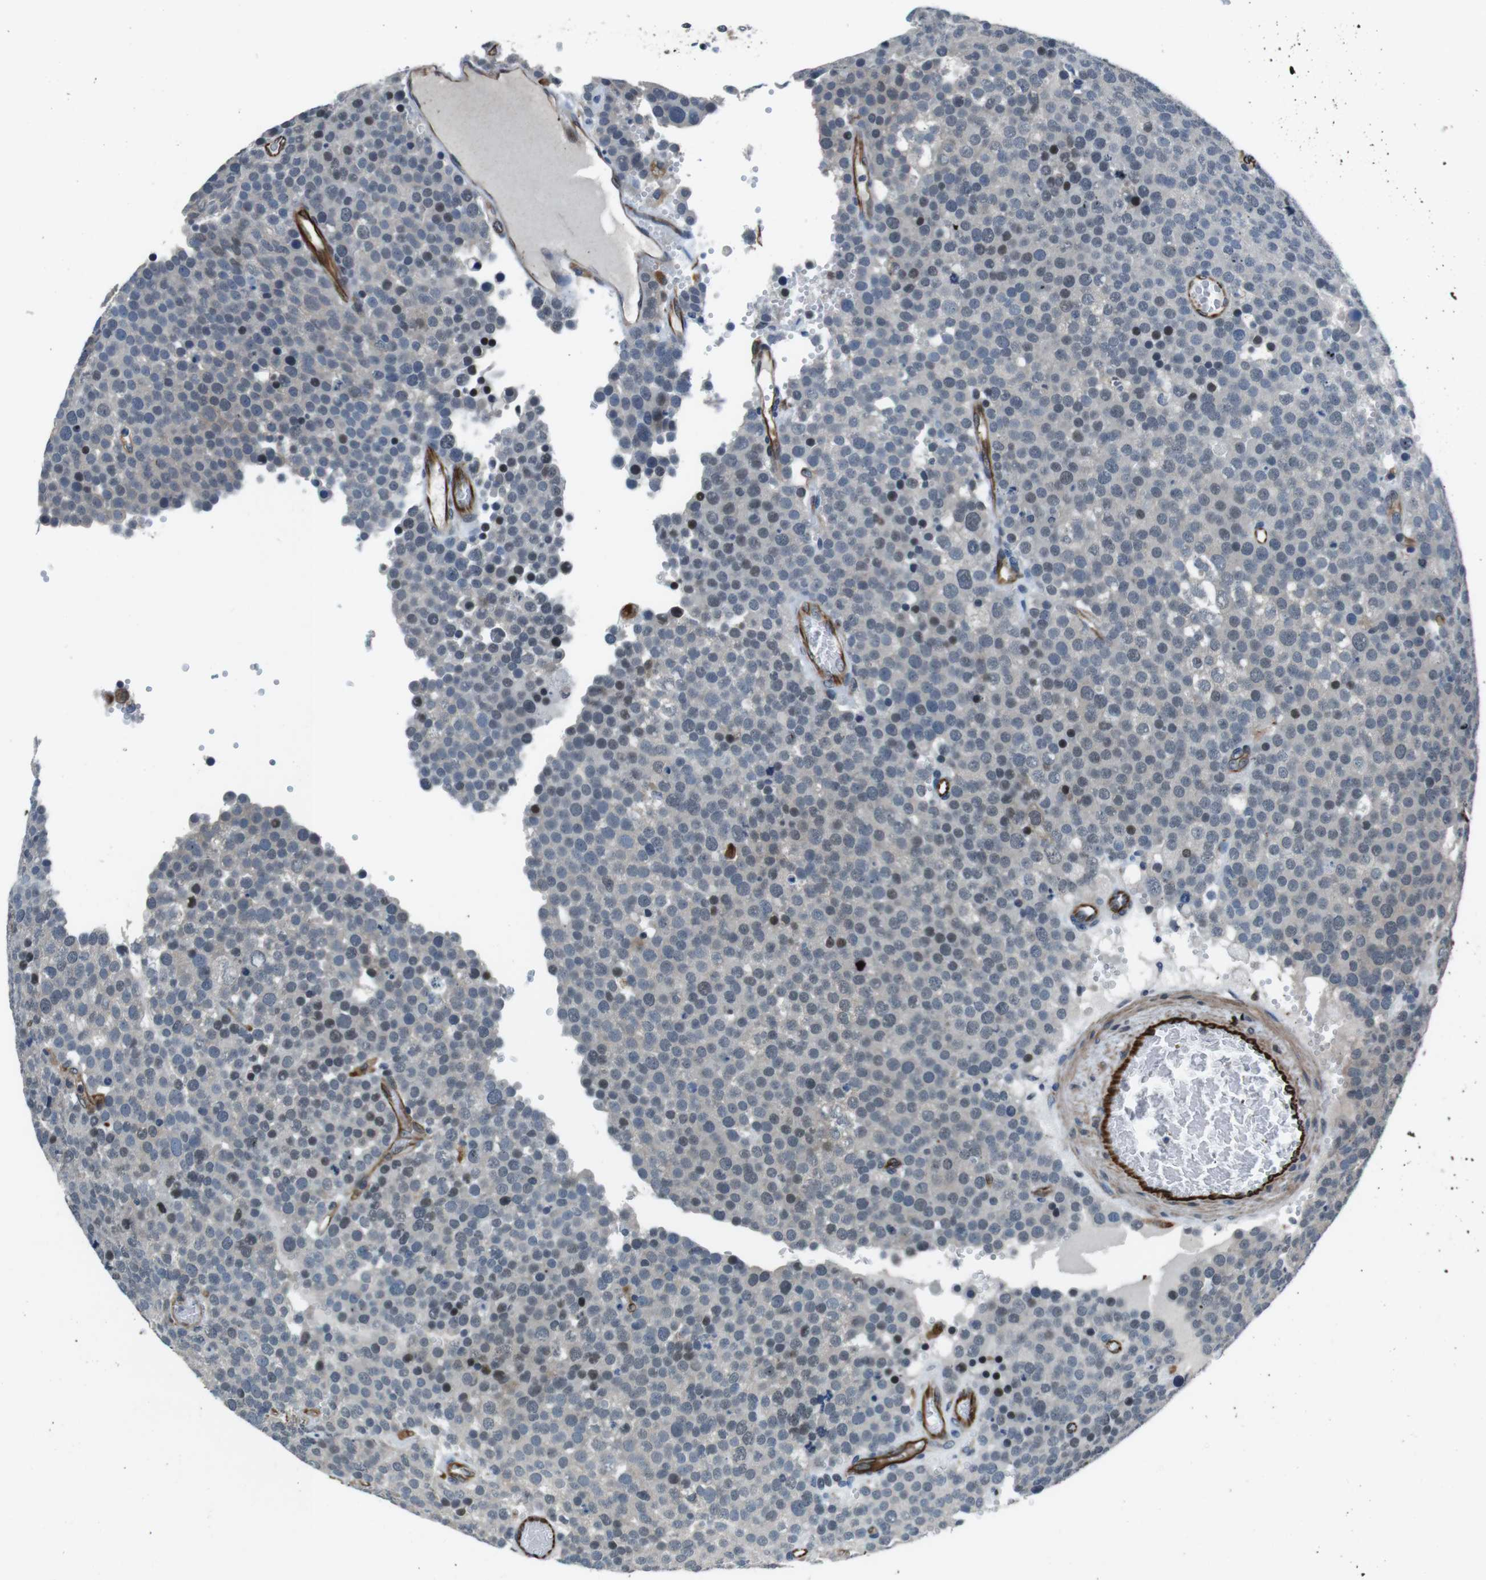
{"staining": {"intensity": "negative", "quantity": "none", "location": "none"}, "tissue": "testis cancer", "cell_type": "Tumor cells", "image_type": "cancer", "snomed": [{"axis": "morphology", "description": "Normal tissue, NOS"}, {"axis": "morphology", "description": "Seminoma, NOS"}, {"axis": "topography", "description": "Testis"}], "caption": "This histopathology image is of testis cancer (seminoma) stained with immunohistochemistry to label a protein in brown with the nuclei are counter-stained blue. There is no staining in tumor cells.", "gene": "LRRC49", "patient": {"sex": "male", "age": 71}}